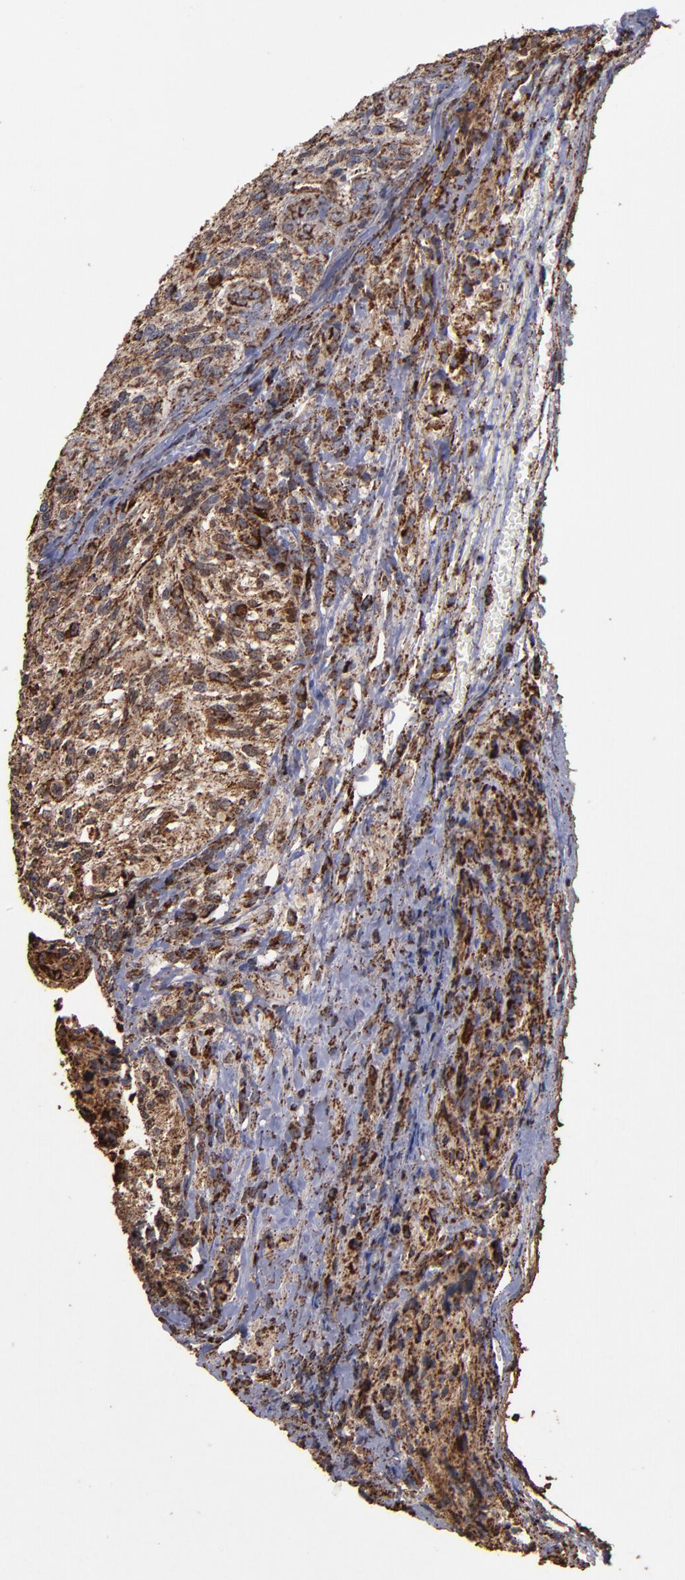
{"staining": {"intensity": "strong", "quantity": ">75%", "location": "cytoplasmic/membranous"}, "tissue": "glioma", "cell_type": "Tumor cells", "image_type": "cancer", "snomed": [{"axis": "morphology", "description": "Normal tissue, NOS"}, {"axis": "morphology", "description": "Glioma, malignant, High grade"}, {"axis": "topography", "description": "Cerebral cortex"}], "caption": "A photomicrograph showing strong cytoplasmic/membranous positivity in approximately >75% of tumor cells in glioma, as visualized by brown immunohistochemical staining.", "gene": "SOD2", "patient": {"sex": "male", "age": 56}}